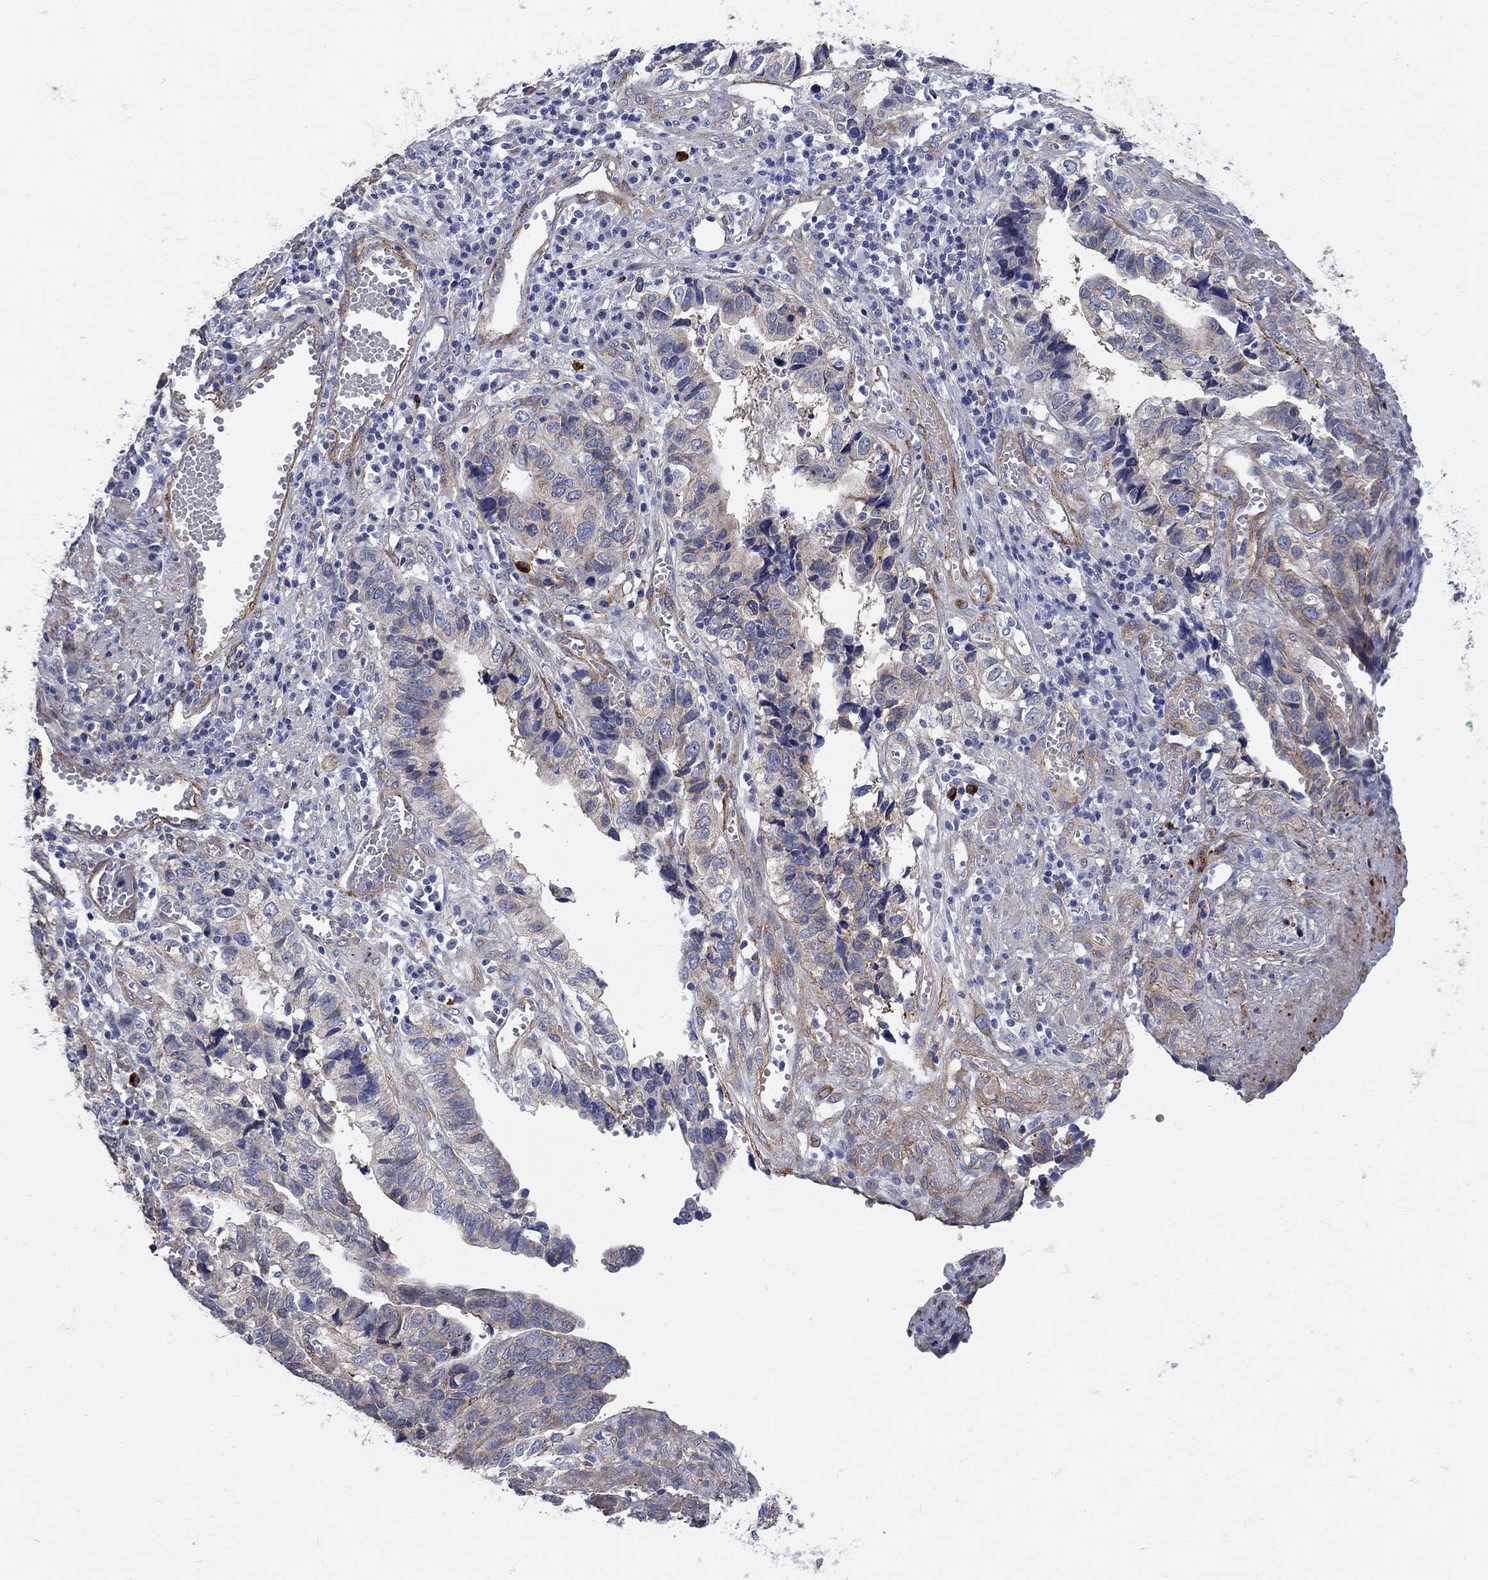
{"staining": {"intensity": "weak", "quantity": "25%-75%", "location": "cytoplasmic/membranous"}, "tissue": "stomach cancer", "cell_type": "Tumor cells", "image_type": "cancer", "snomed": [{"axis": "morphology", "description": "Adenocarcinoma, NOS"}, {"axis": "topography", "description": "Stomach, upper"}], "caption": "The micrograph exhibits staining of stomach cancer, revealing weak cytoplasmic/membranous protein positivity (brown color) within tumor cells.", "gene": "SEPTIN8", "patient": {"sex": "female", "age": 67}}